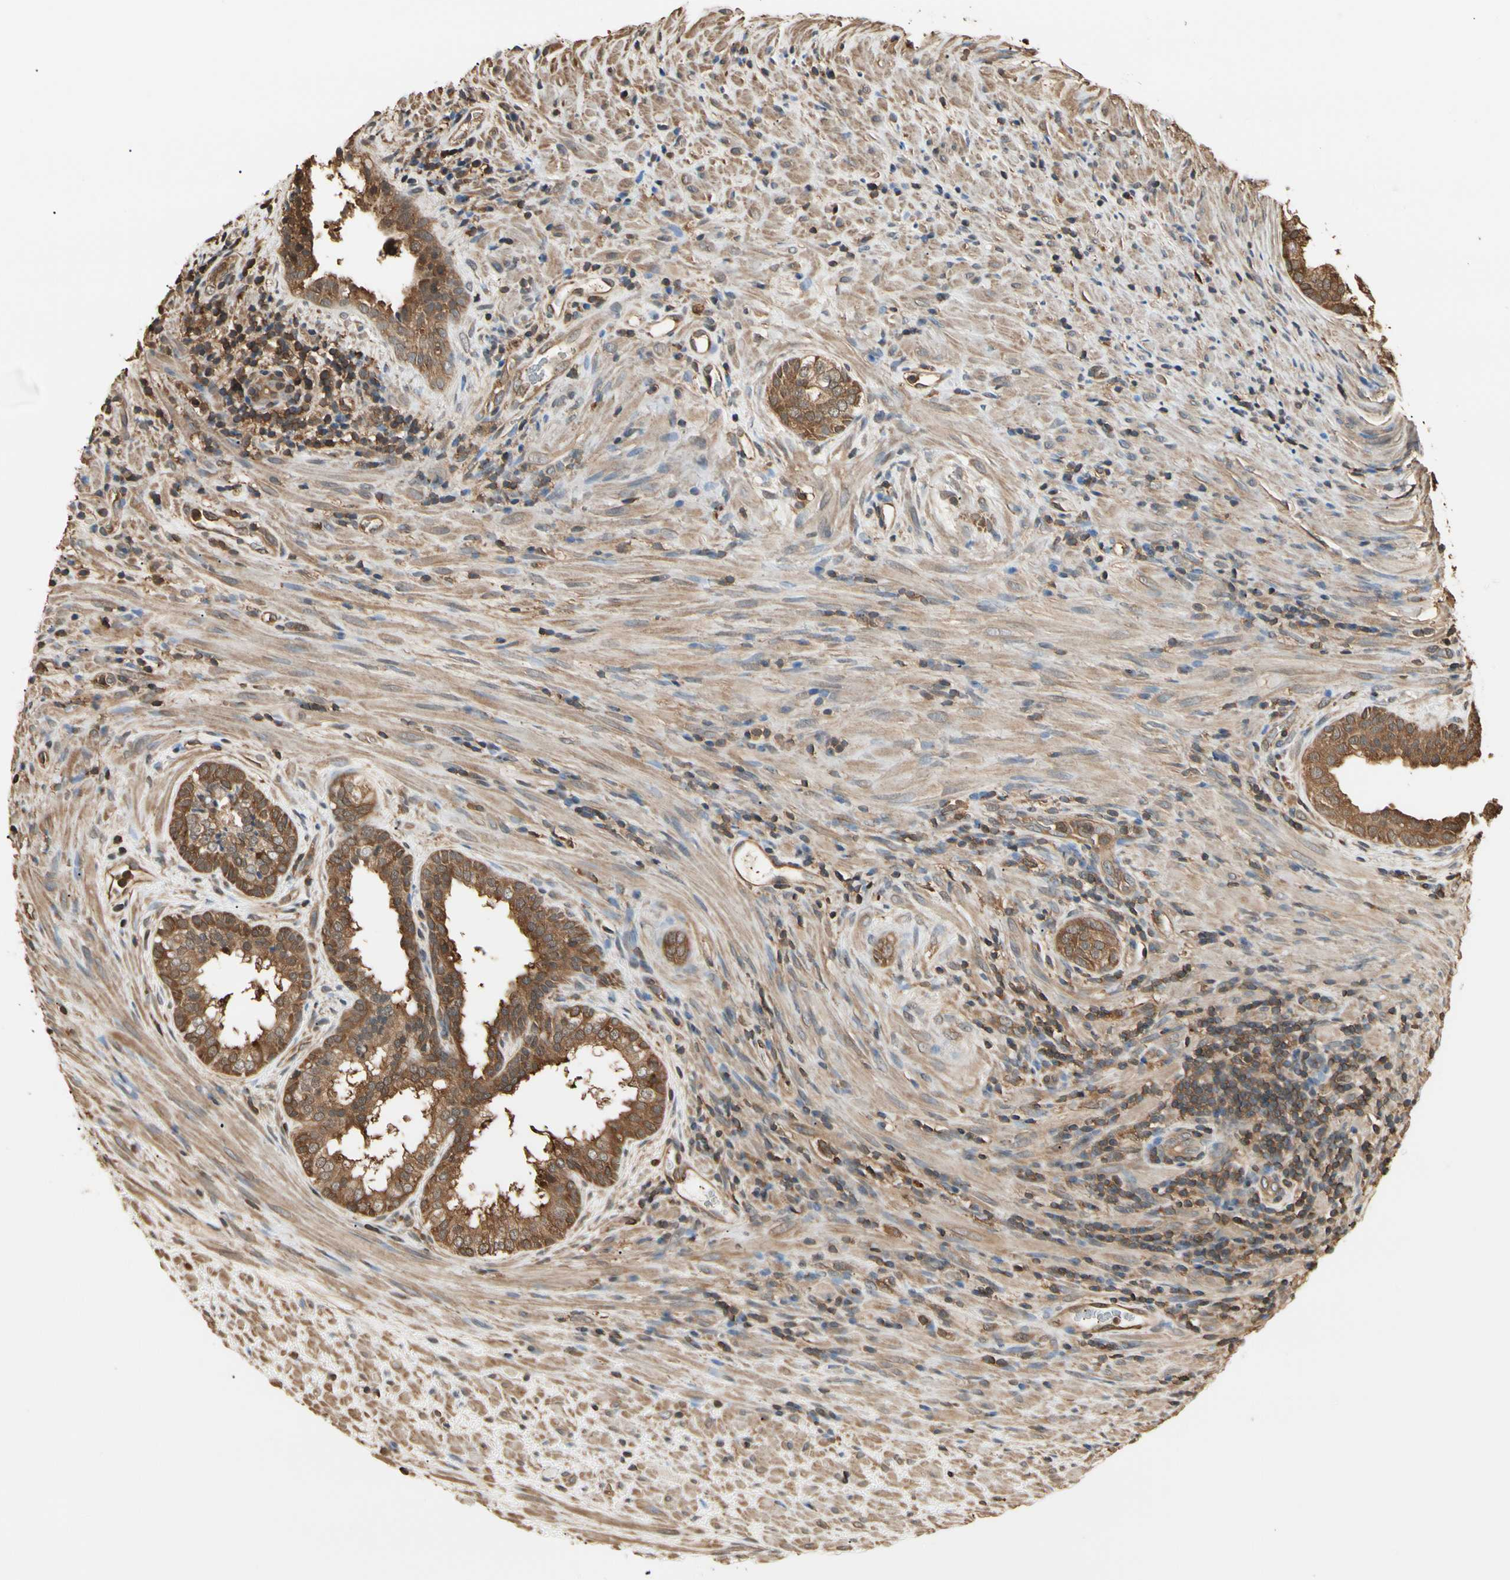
{"staining": {"intensity": "moderate", "quantity": ">75%", "location": "cytoplasmic/membranous,nuclear"}, "tissue": "prostate", "cell_type": "Glandular cells", "image_type": "normal", "snomed": [{"axis": "morphology", "description": "Normal tissue, NOS"}, {"axis": "topography", "description": "Prostate"}], "caption": "Protein expression analysis of unremarkable prostate reveals moderate cytoplasmic/membranous,nuclear staining in about >75% of glandular cells.", "gene": "YWHAE", "patient": {"sex": "male", "age": 76}}